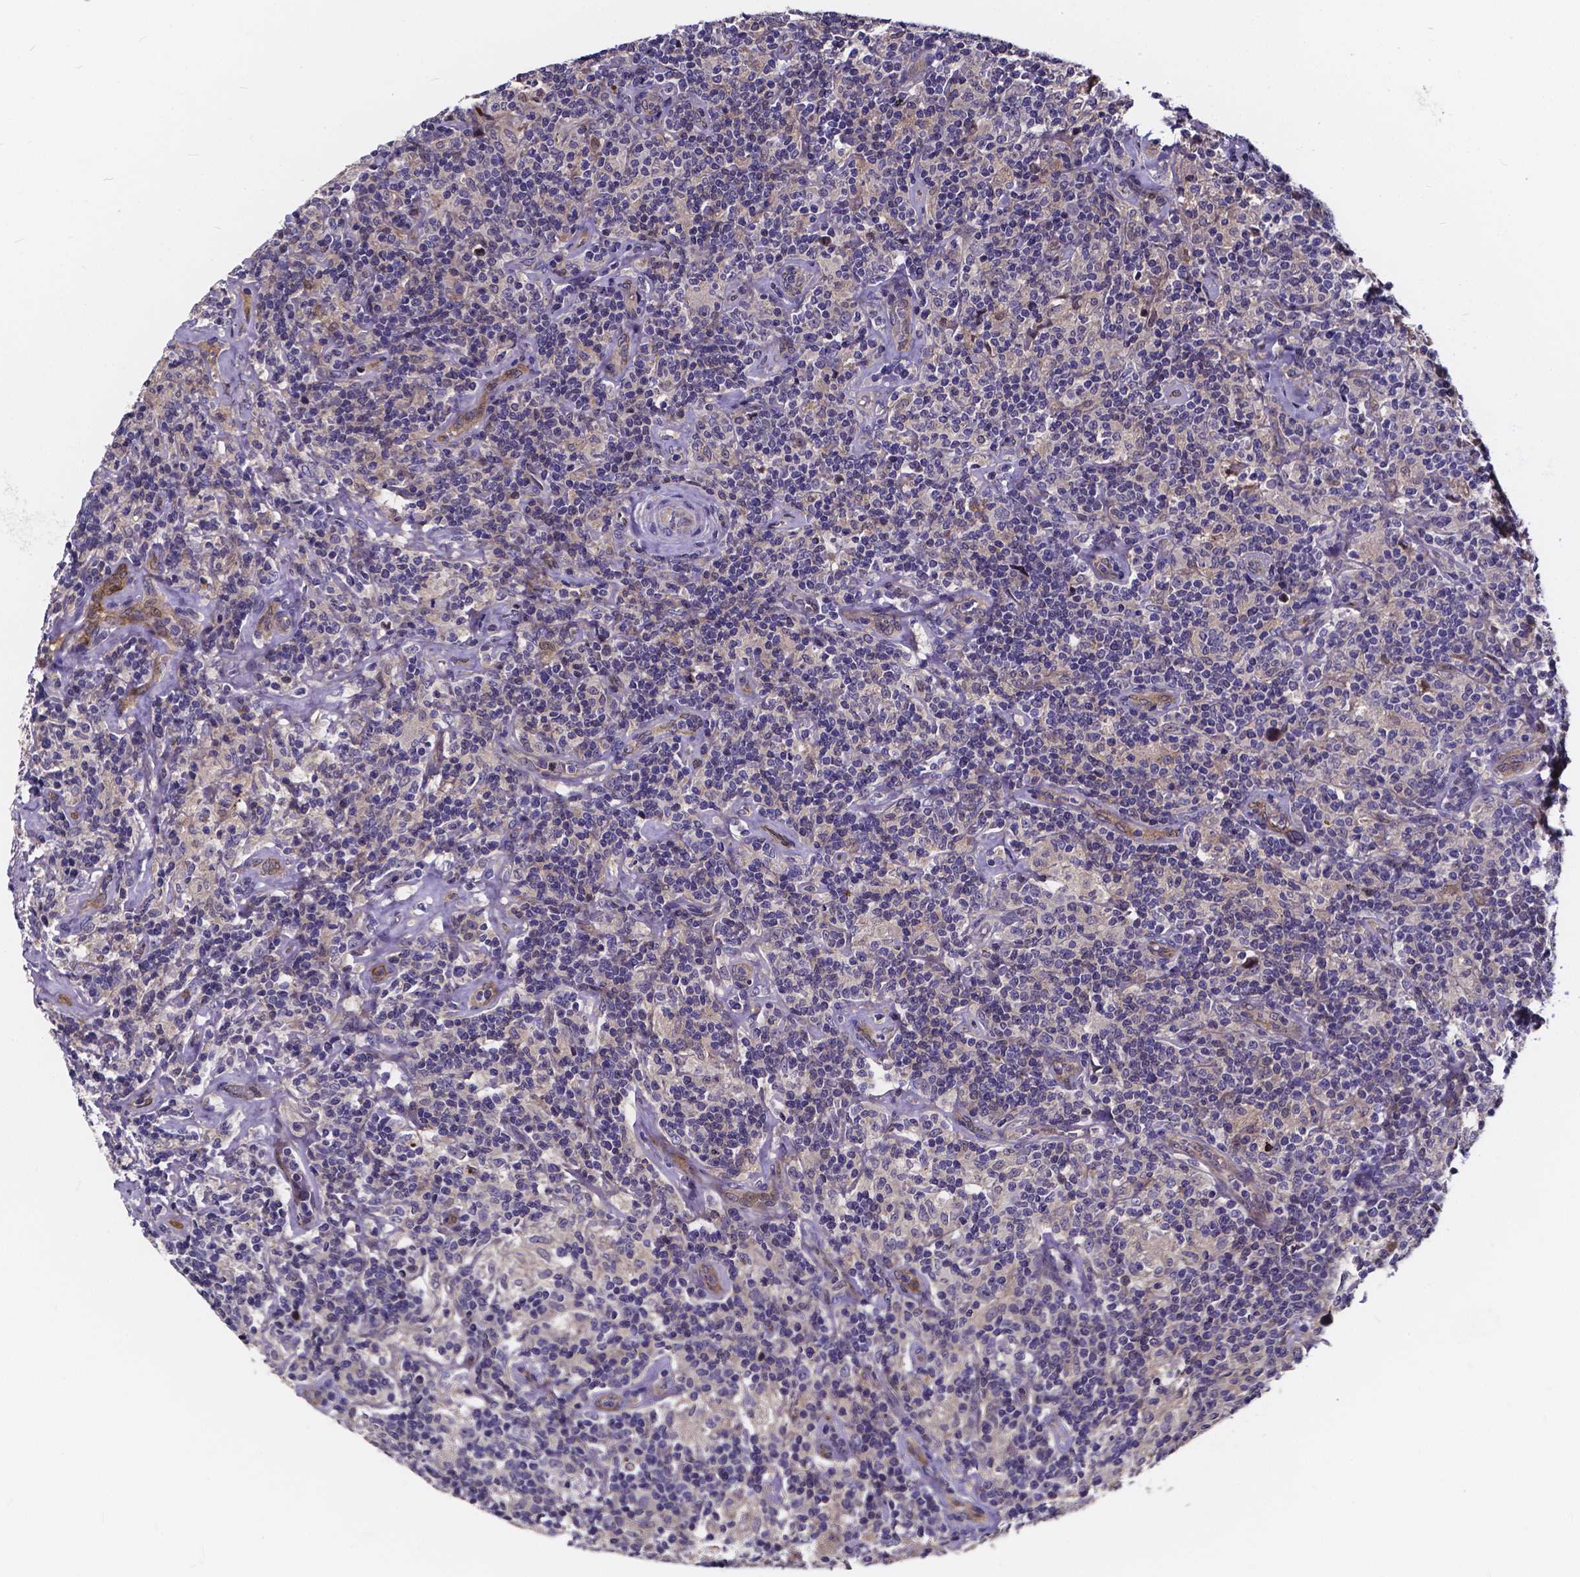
{"staining": {"intensity": "negative", "quantity": "none", "location": "none"}, "tissue": "lymphoma", "cell_type": "Tumor cells", "image_type": "cancer", "snomed": [{"axis": "morphology", "description": "Hodgkin's disease, NOS"}, {"axis": "topography", "description": "Lymph node"}], "caption": "A micrograph of human lymphoma is negative for staining in tumor cells.", "gene": "SOWAHA", "patient": {"sex": "male", "age": 70}}